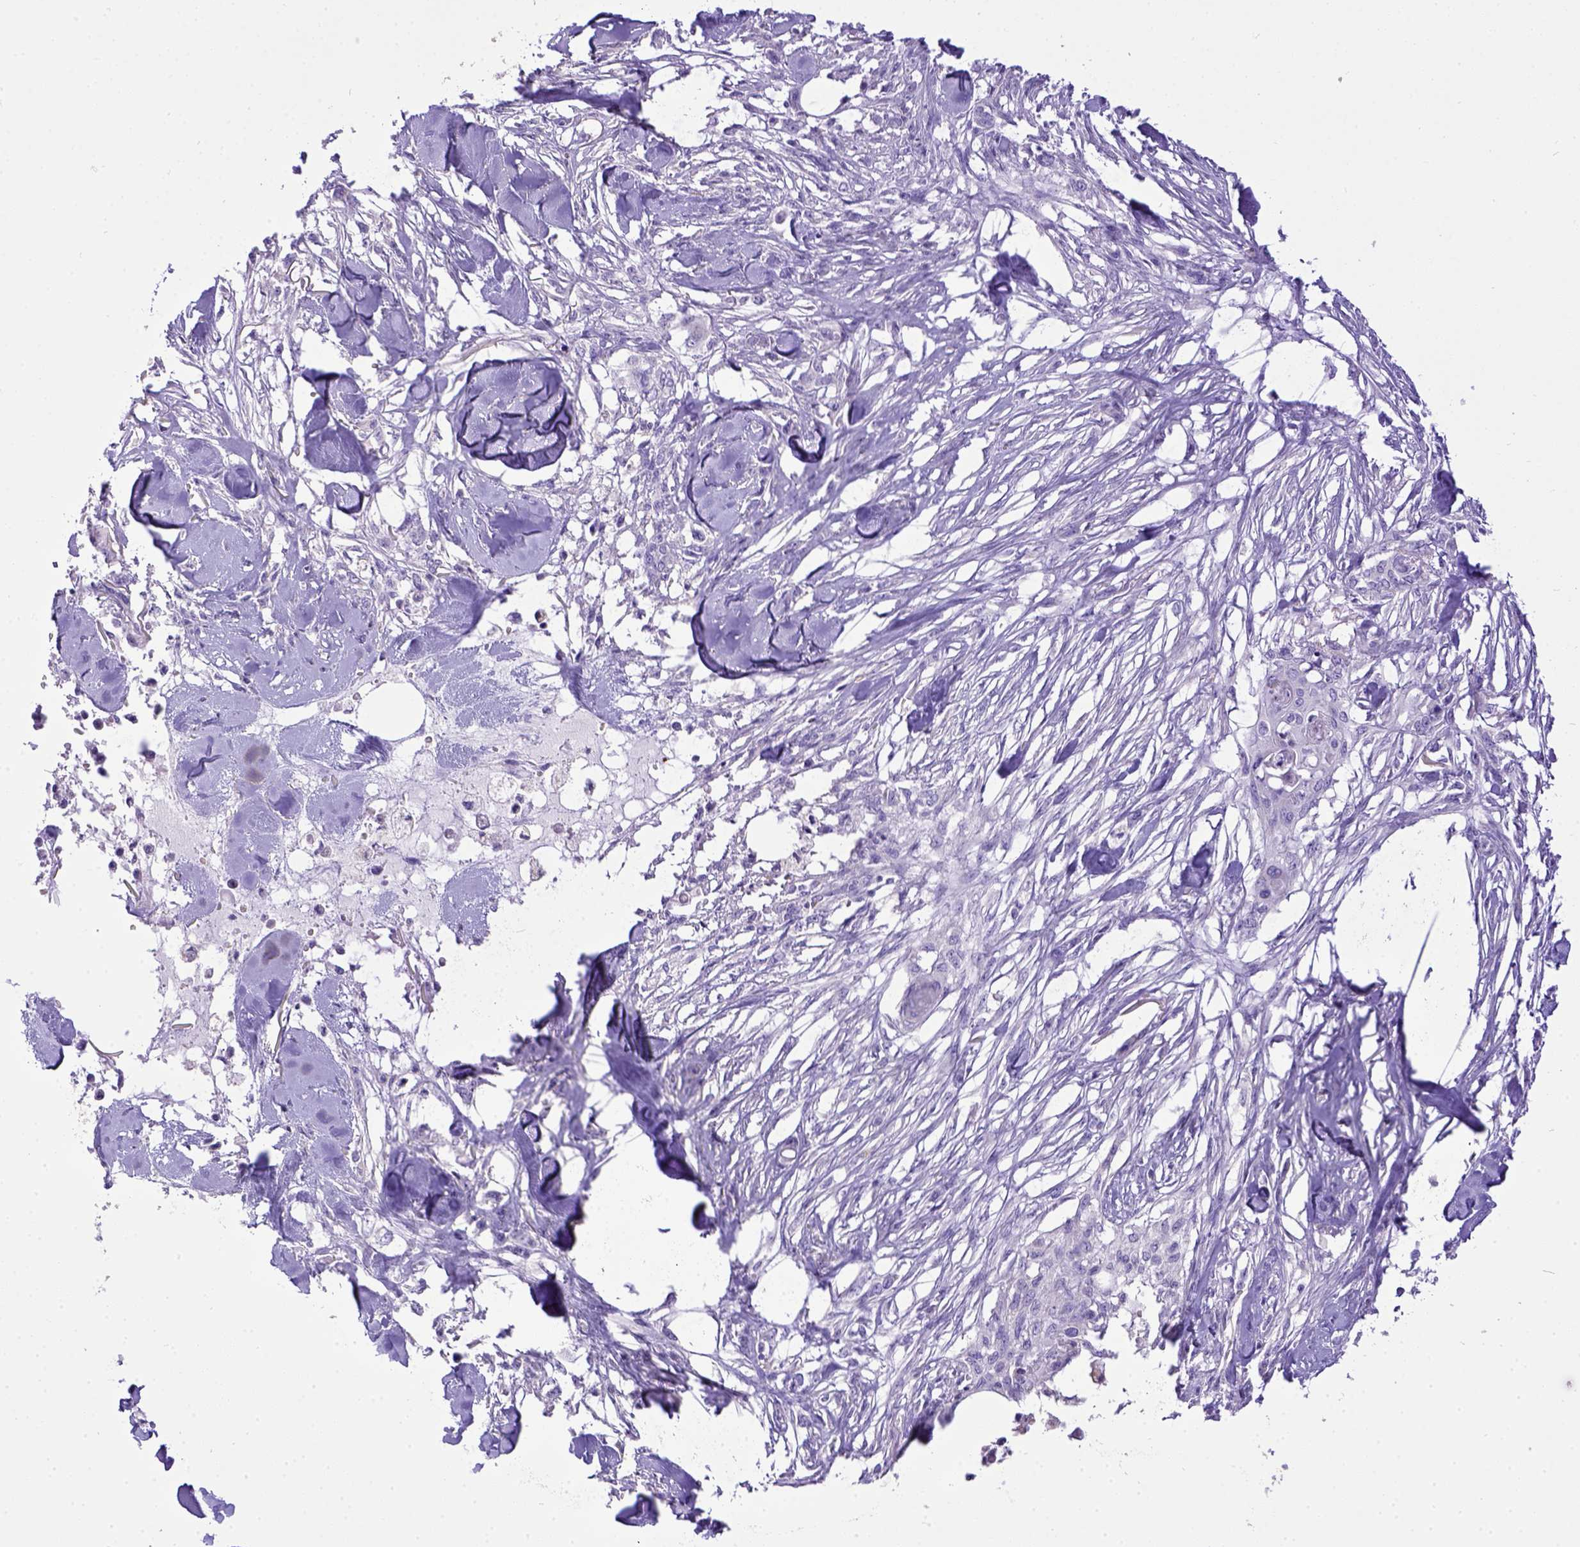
{"staining": {"intensity": "negative", "quantity": "none", "location": "none"}, "tissue": "skin cancer", "cell_type": "Tumor cells", "image_type": "cancer", "snomed": [{"axis": "morphology", "description": "Squamous cell carcinoma, NOS"}, {"axis": "topography", "description": "Skin"}], "caption": "Tumor cells are negative for protein expression in human skin squamous cell carcinoma.", "gene": "SPEF1", "patient": {"sex": "female", "age": 59}}